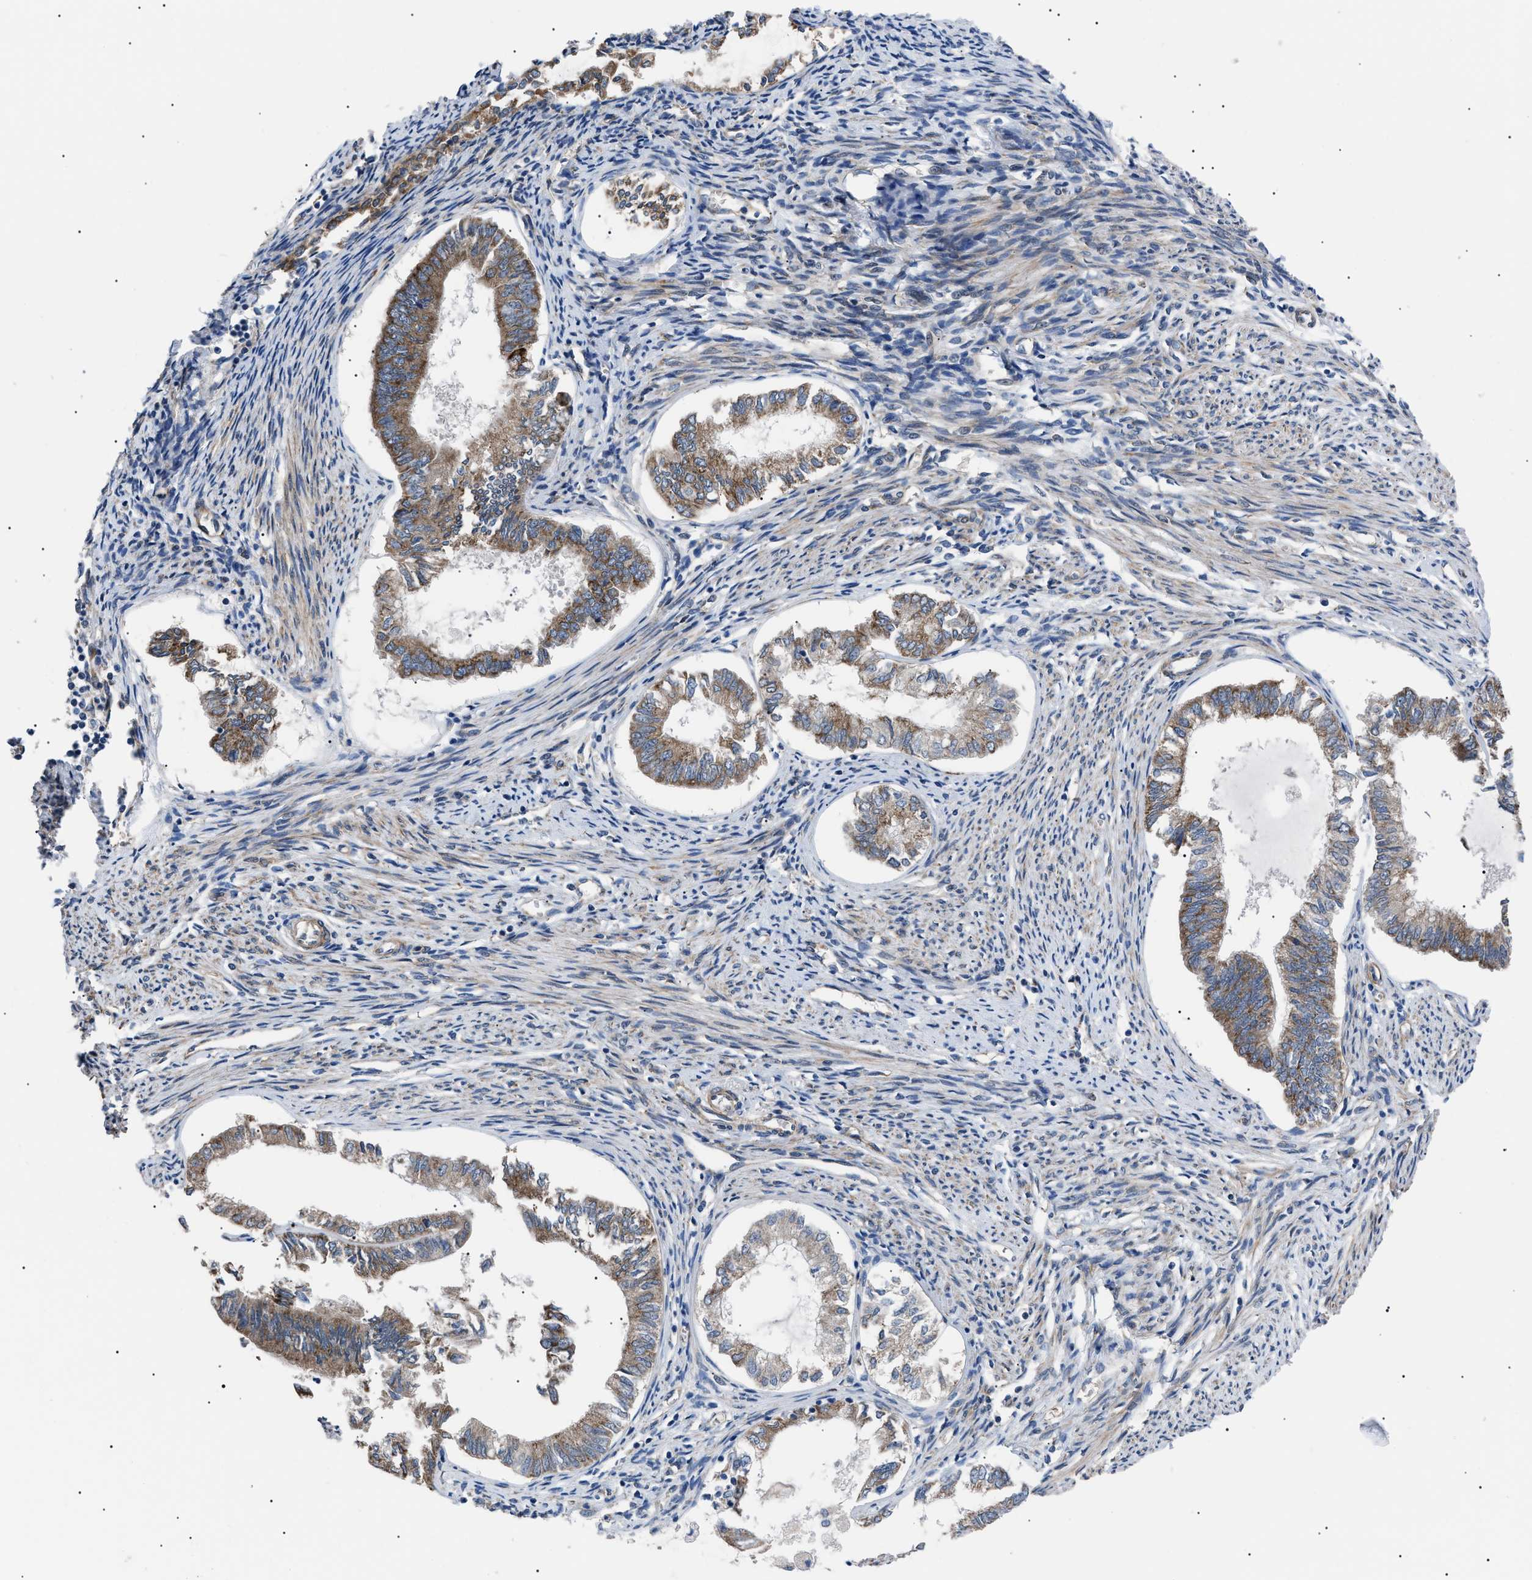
{"staining": {"intensity": "moderate", "quantity": ">75%", "location": "cytoplasmic/membranous"}, "tissue": "endometrial cancer", "cell_type": "Tumor cells", "image_type": "cancer", "snomed": [{"axis": "morphology", "description": "Adenocarcinoma, NOS"}, {"axis": "topography", "description": "Endometrium"}], "caption": "Endometrial cancer (adenocarcinoma) tissue reveals moderate cytoplasmic/membranous staining in approximately >75% of tumor cells", "gene": "MYO10", "patient": {"sex": "female", "age": 86}}